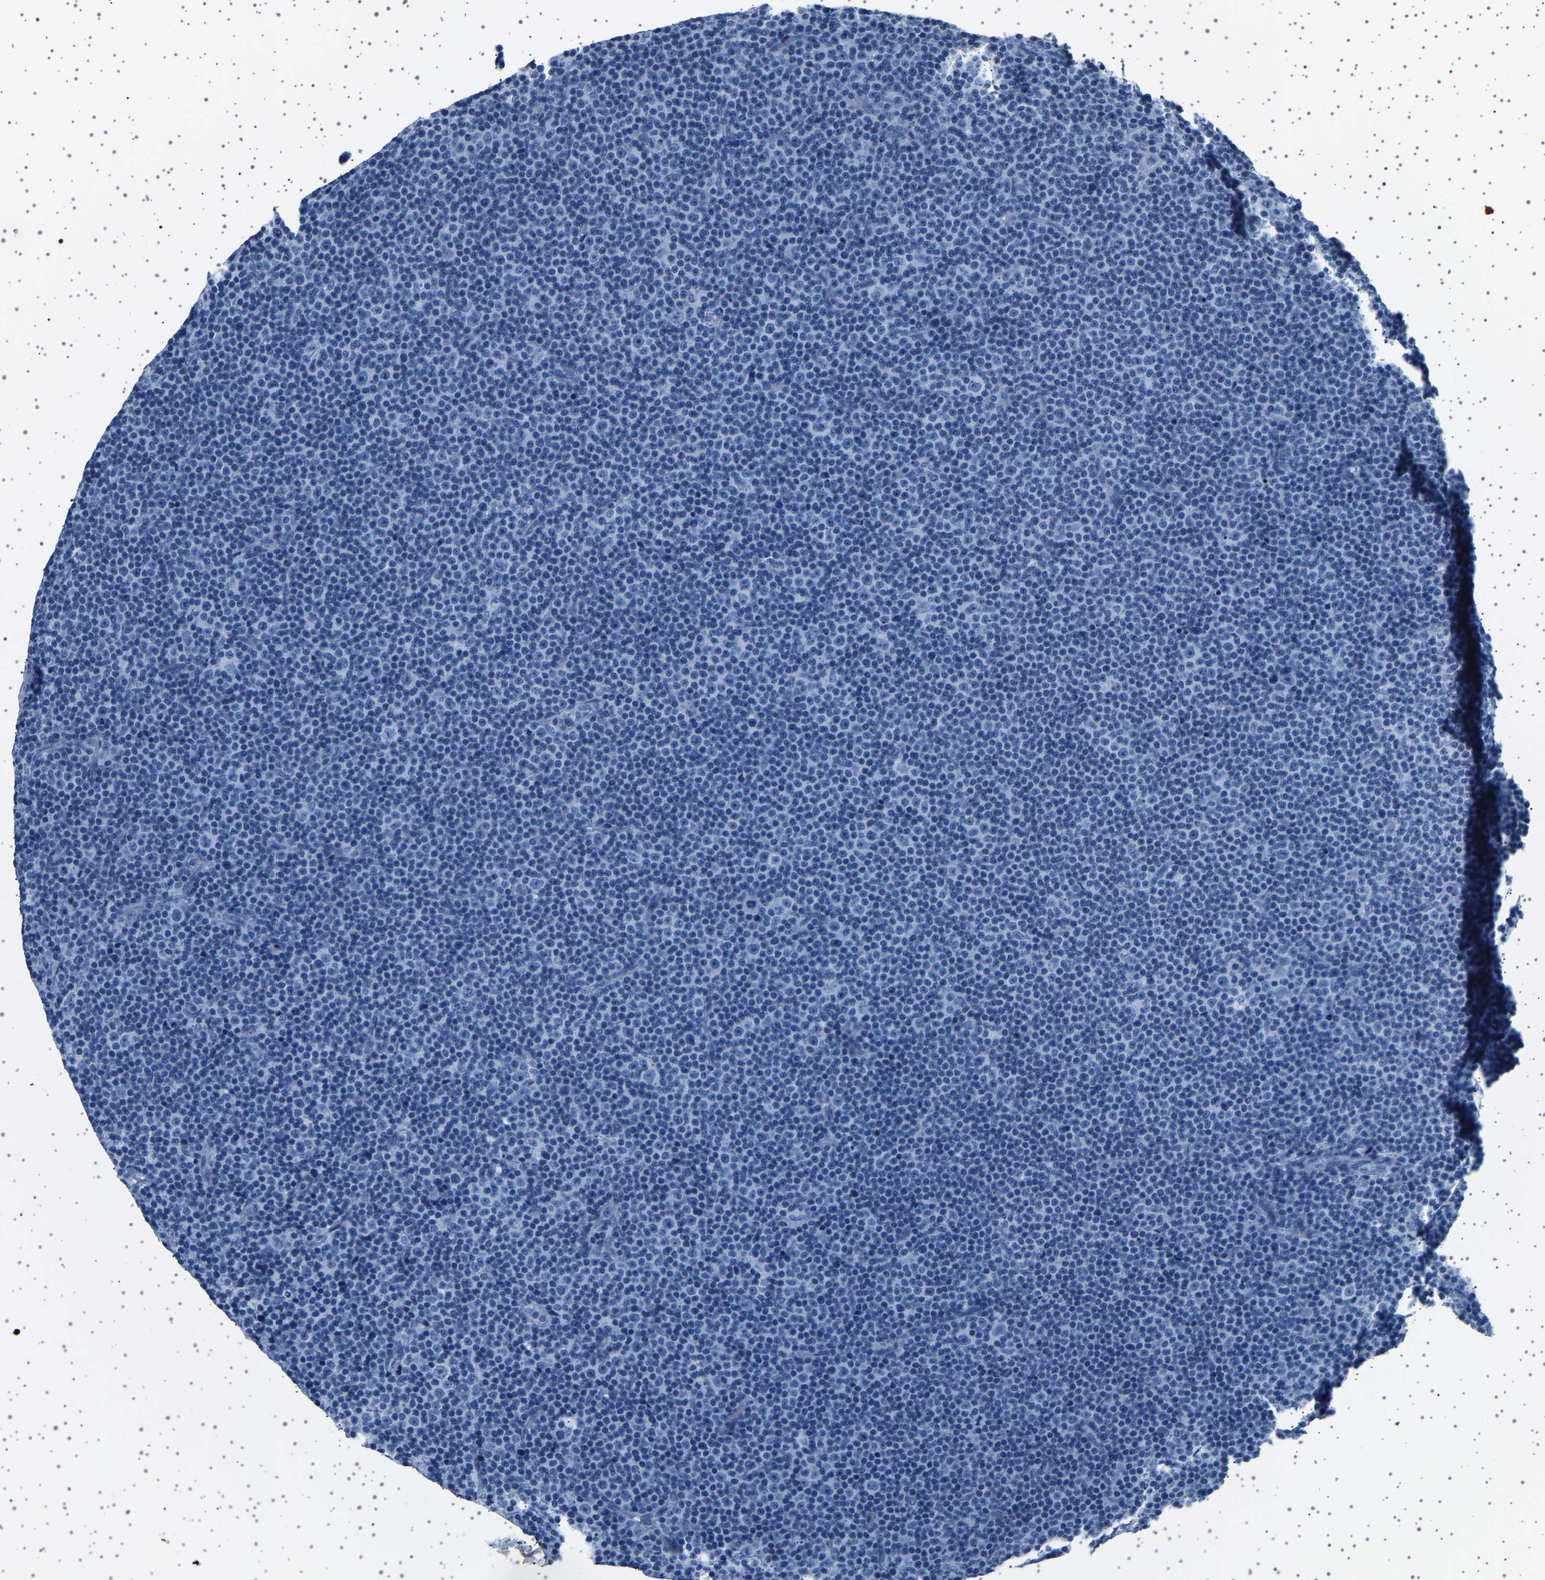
{"staining": {"intensity": "negative", "quantity": "none", "location": "none"}, "tissue": "lymphoma", "cell_type": "Tumor cells", "image_type": "cancer", "snomed": [{"axis": "morphology", "description": "Malignant lymphoma, non-Hodgkin's type, Low grade"}, {"axis": "topography", "description": "Lymph node"}], "caption": "Protein analysis of low-grade malignant lymphoma, non-Hodgkin's type reveals no significant staining in tumor cells. (Brightfield microscopy of DAB IHC at high magnification).", "gene": "TFF3", "patient": {"sex": "female", "age": 67}}